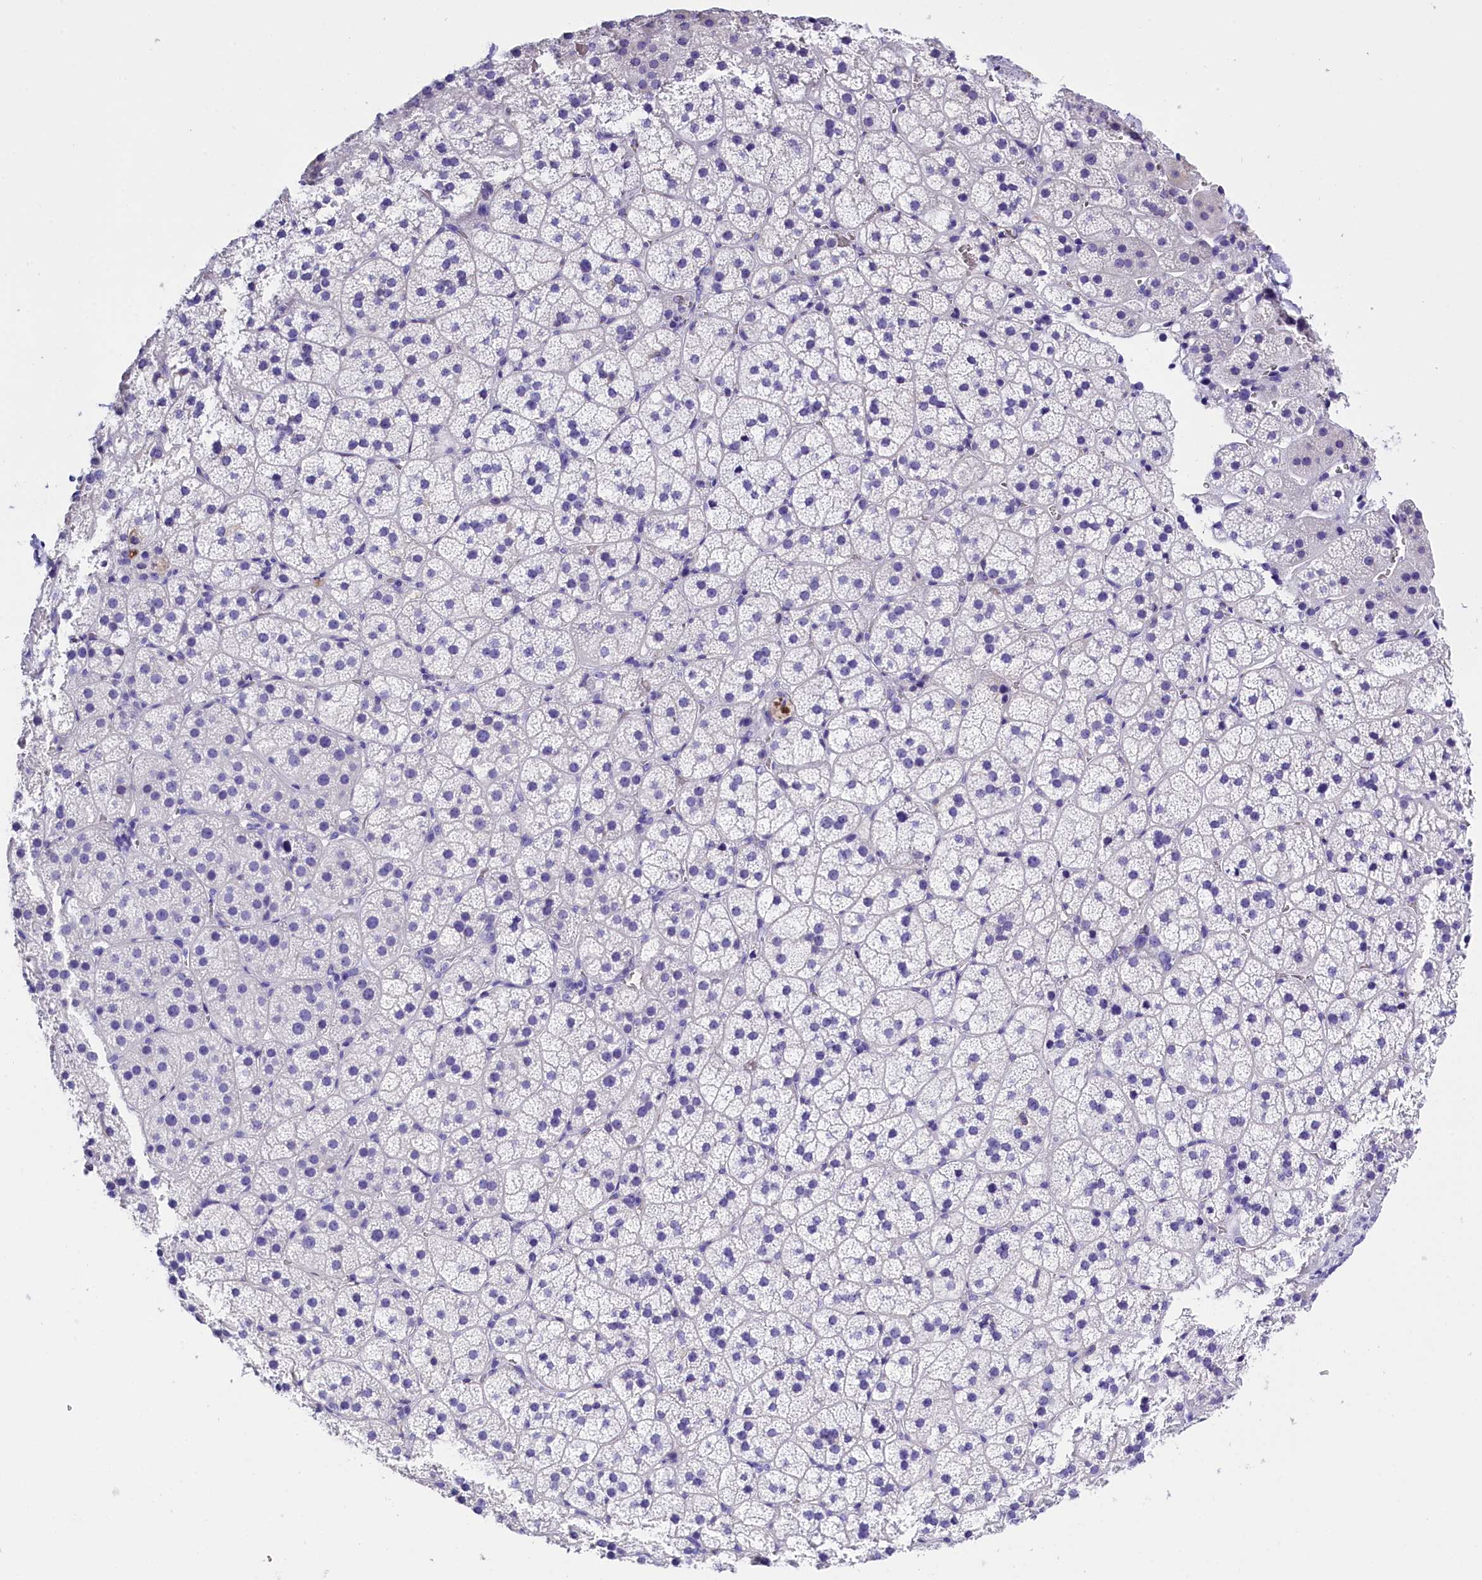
{"staining": {"intensity": "negative", "quantity": "none", "location": "none"}, "tissue": "adrenal gland", "cell_type": "Glandular cells", "image_type": "normal", "snomed": [{"axis": "morphology", "description": "Normal tissue, NOS"}, {"axis": "topography", "description": "Adrenal gland"}], "caption": "DAB (3,3'-diaminobenzidine) immunohistochemical staining of normal adrenal gland shows no significant expression in glandular cells.", "gene": "CLC", "patient": {"sex": "female", "age": 44}}